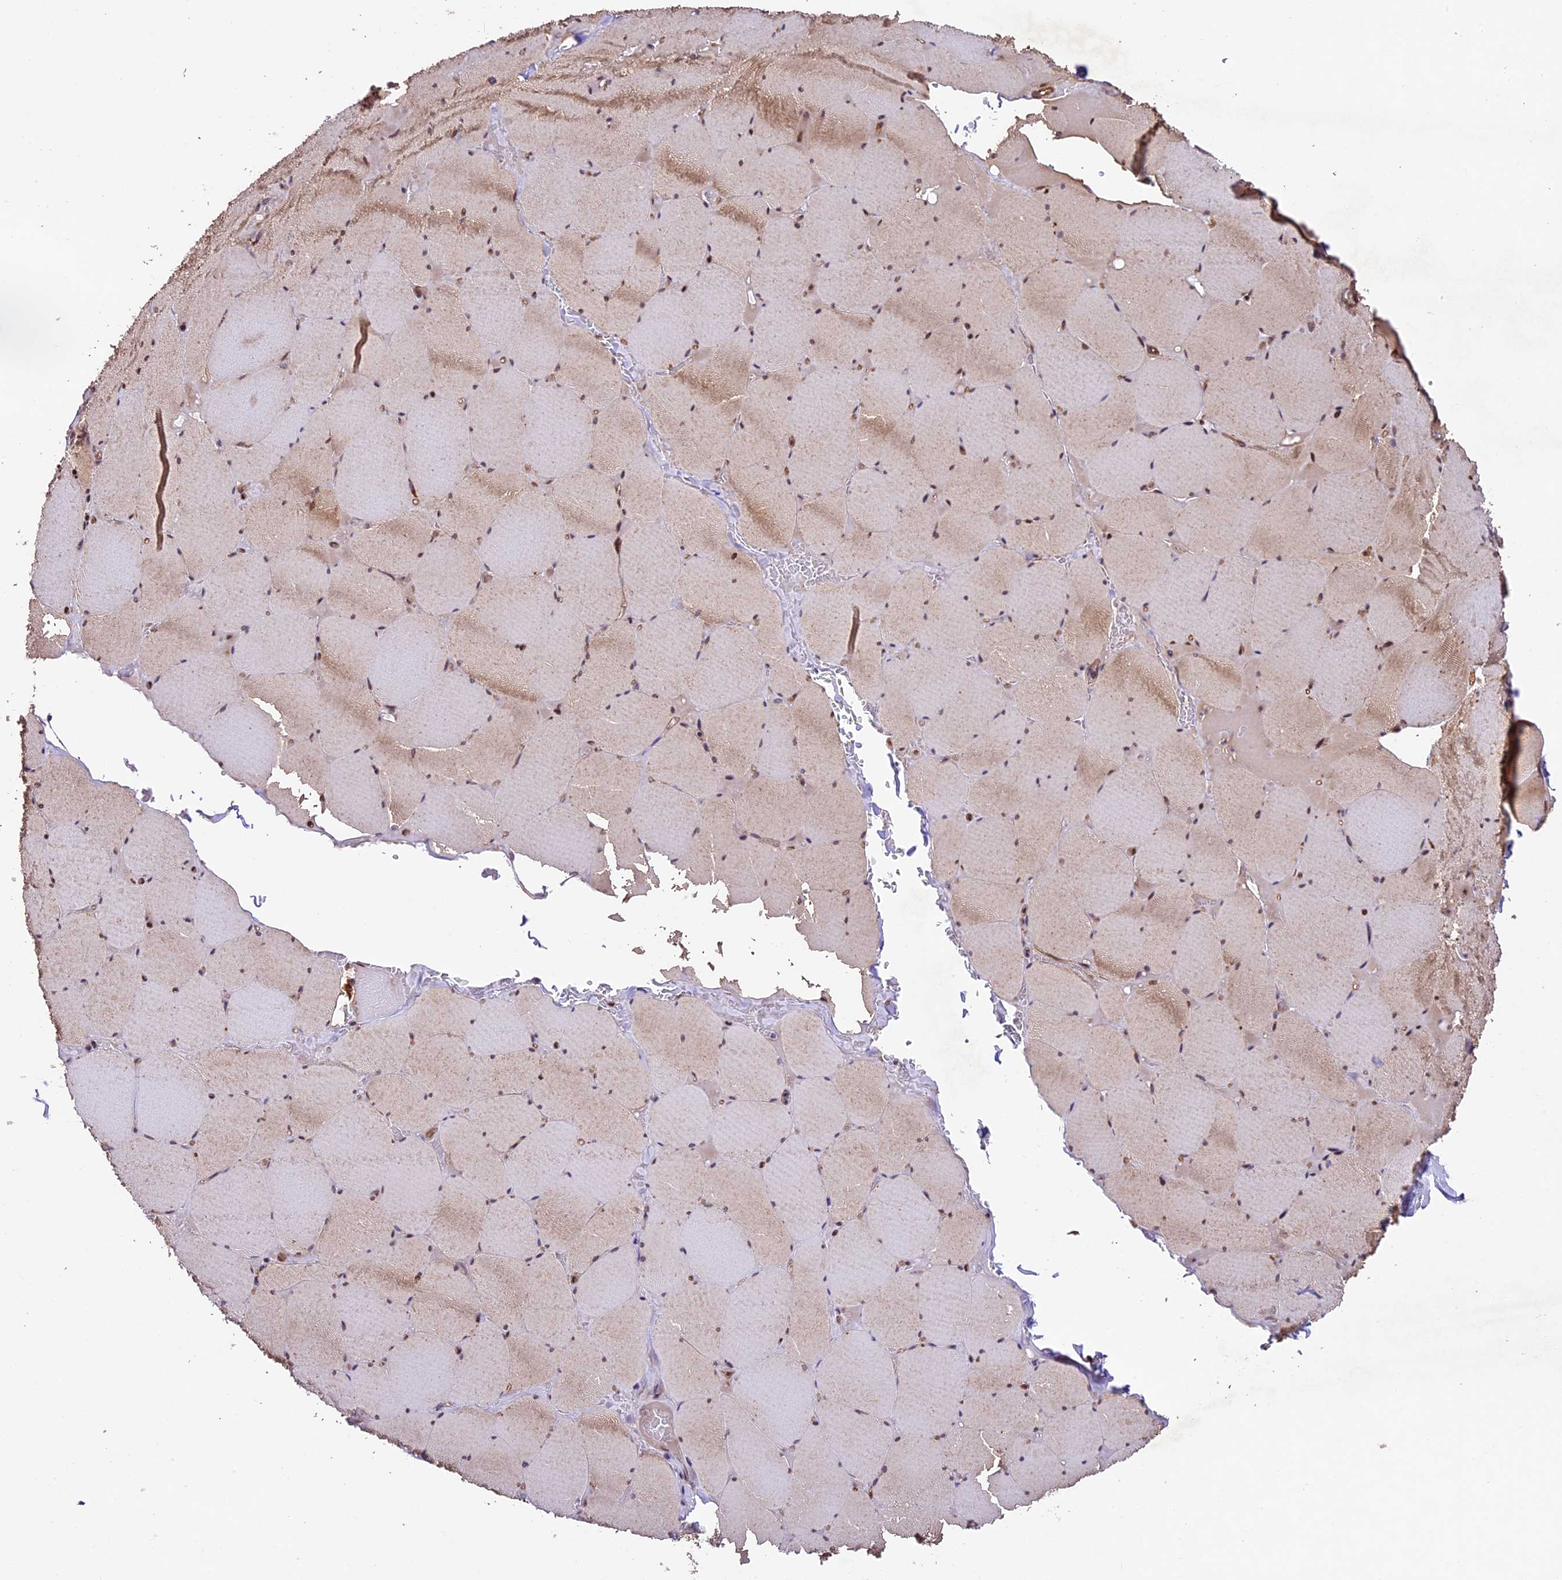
{"staining": {"intensity": "moderate", "quantity": "25%-75%", "location": "cytoplasmic/membranous,nuclear"}, "tissue": "skeletal muscle", "cell_type": "Myocytes", "image_type": "normal", "snomed": [{"axis": "morphology", "description": "Normal tissue, NOS"}, {"axis": "topography", "description": "Skeletal muscle"}, {"axis": "topography", "description": "Head-Neck"}], "caption": "Skeletal muscle was stained to show a protein in brown. There is medium levels of moderate cytoplasmic/membranous,nuclear staining in approximately 25%-75% of myocytes. (DAB = brown stain, brightfield microscopy at high magnification).", "gene": "CCSER1", "patient": {"sex": "male", "age": 66}}